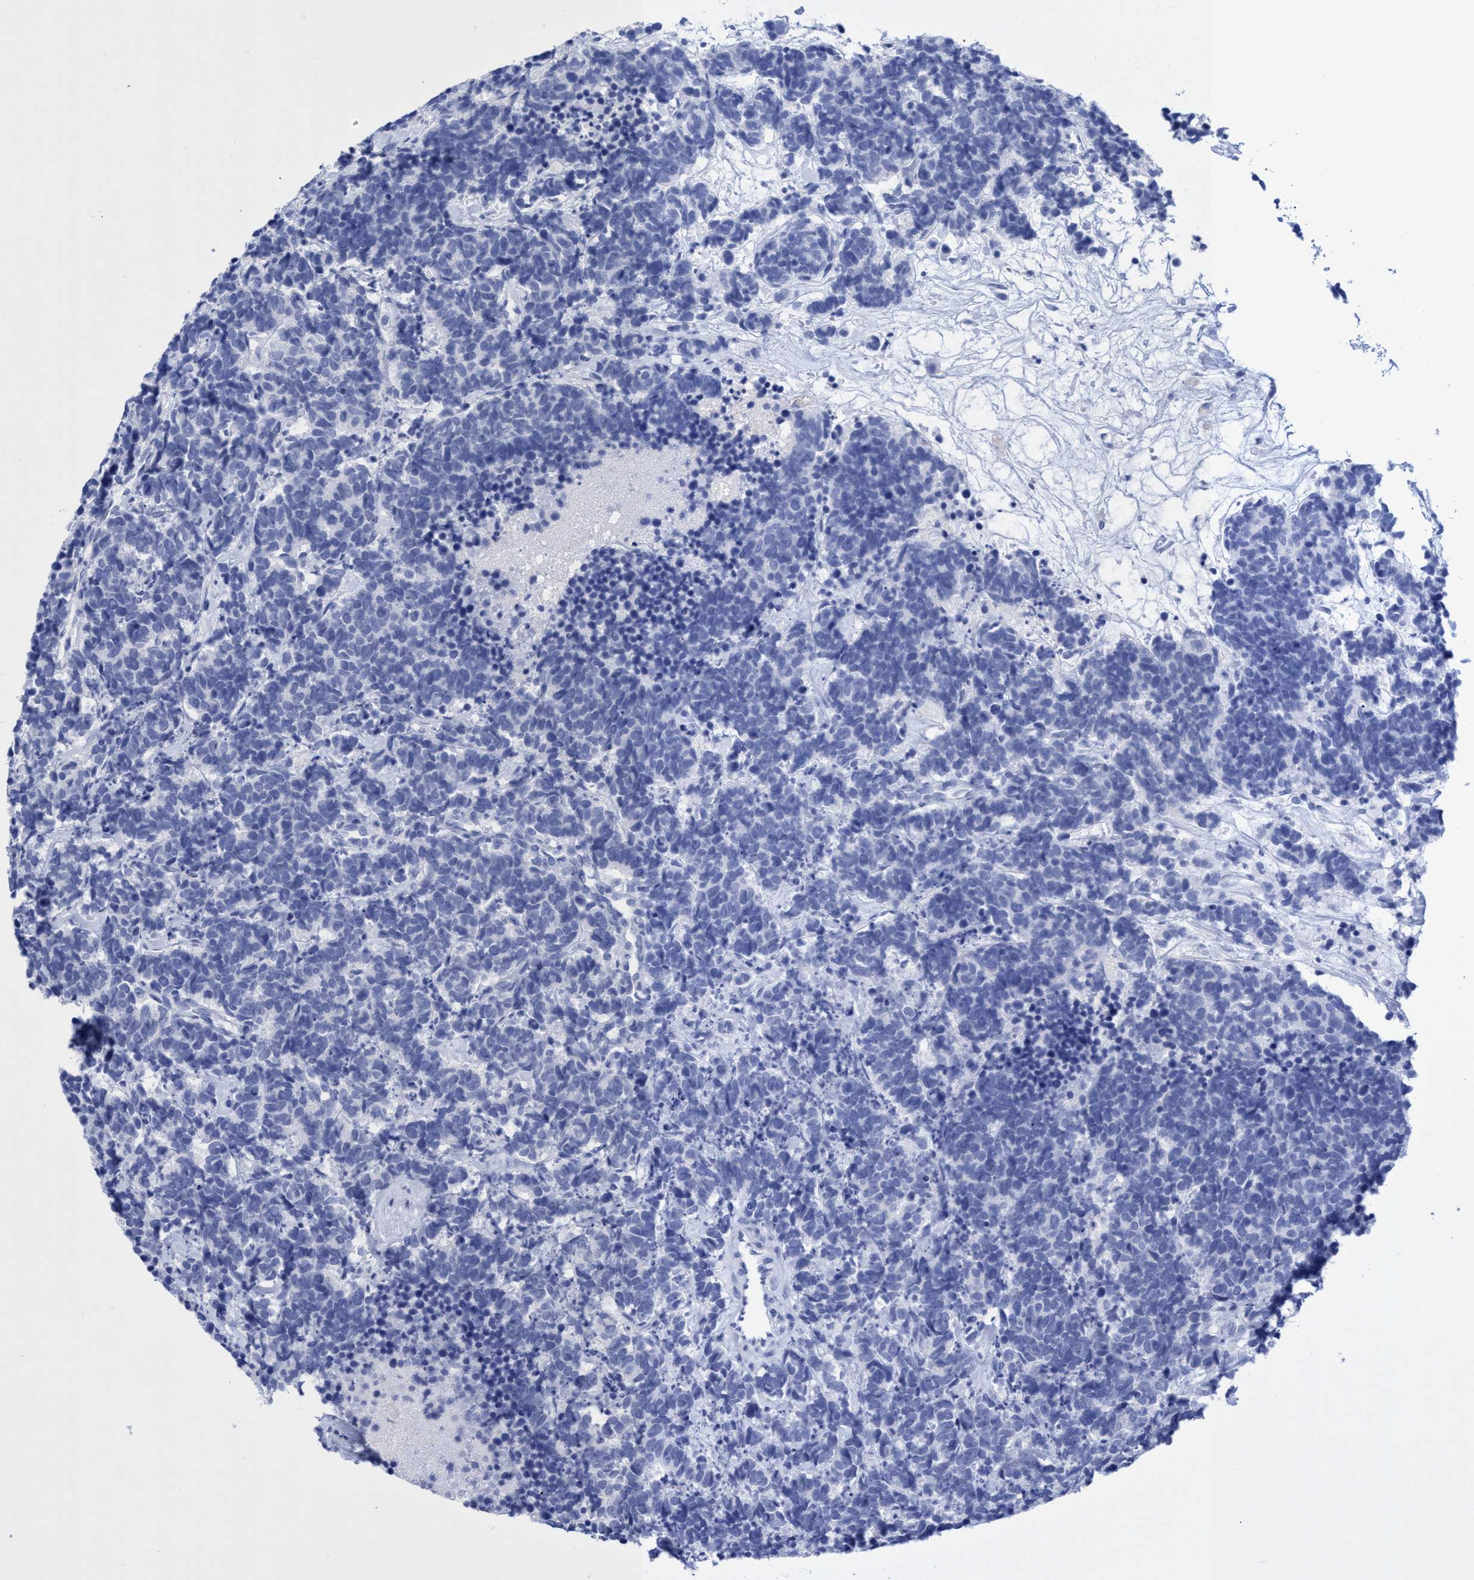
{"staining": {"intensity": "negative", "quantity": "none", "location": "none"}, "tissue": "carcinoid", "cell_type": "Tumor cells", "image_type": "cancer", "snomed": [{"axis": "morphology", "description": "Carcinoma, NOS"}, {"axis": "morphology", "description": "Carcinoid, malignant, NOS"}, {"axis": "topography", "description": "Urinary bladder"}], "caption": "A photomicrograph of human malignant carcinoid is negative for staining in tumor cells.", "gene": "INSL6", "patient": {"sex": "male", "age": 57}}